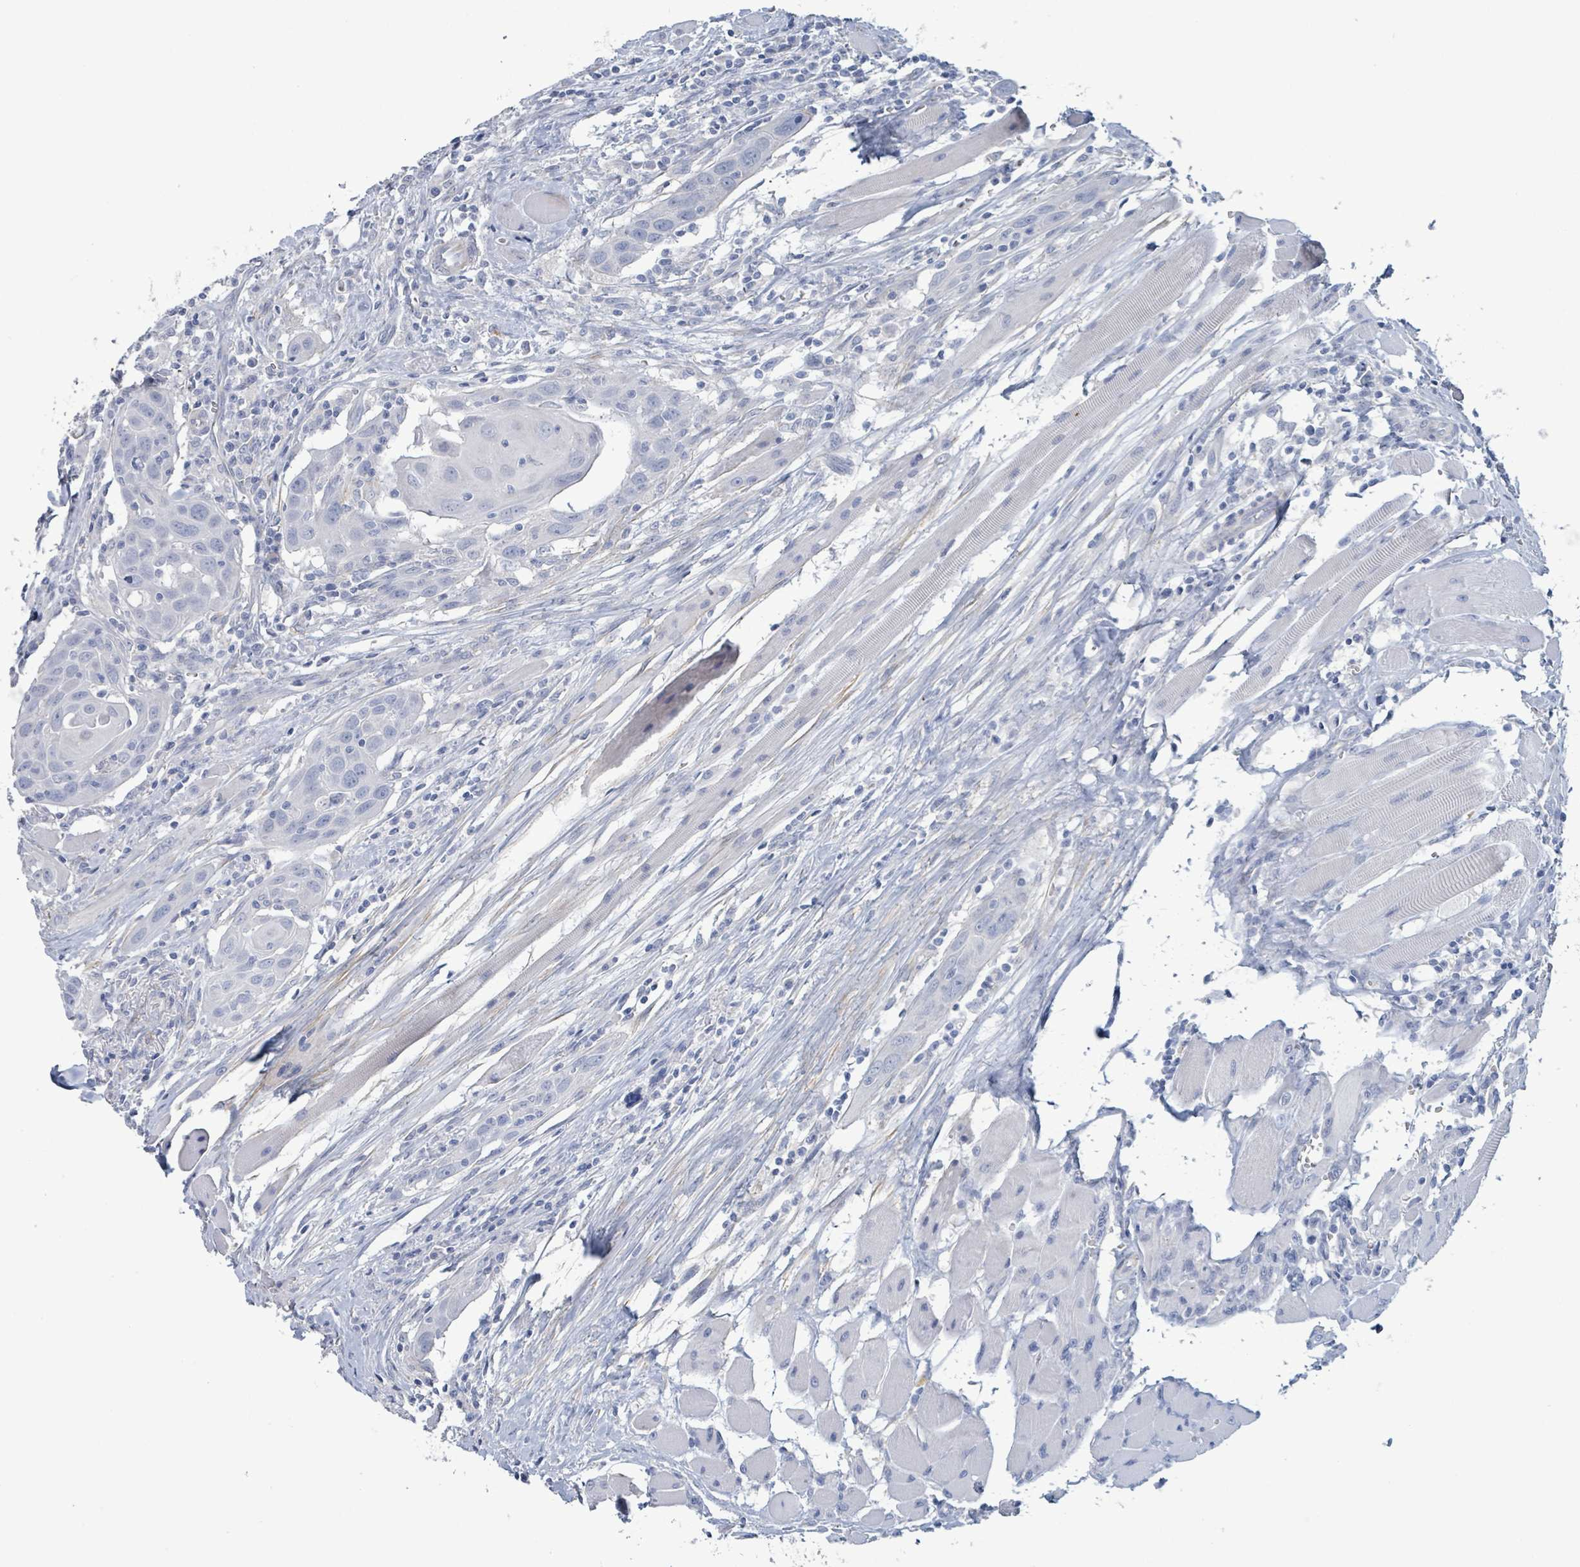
{"staining": {"intensity": "negative", "quantity": "none", "location": "none"}, "tissue": "head and neck cancer", "cell_type": "Tumor cells", "image_type": "cancer", "snomed": [{"axis": "morphology", "description": "Squamous cell carcinoma, NOS"}, {"axis": "topography", "description": "Oral tissue"}, {"axis": "topography", "description": "Head-Neck"}], "caption": "Human squamous cell carcinoma (head and neck) stained for a protein using immunohistochemistry displays no positivity in tumor cells.", "gene": "PKLR", "patient": {"sex": "female", "age": 50}}